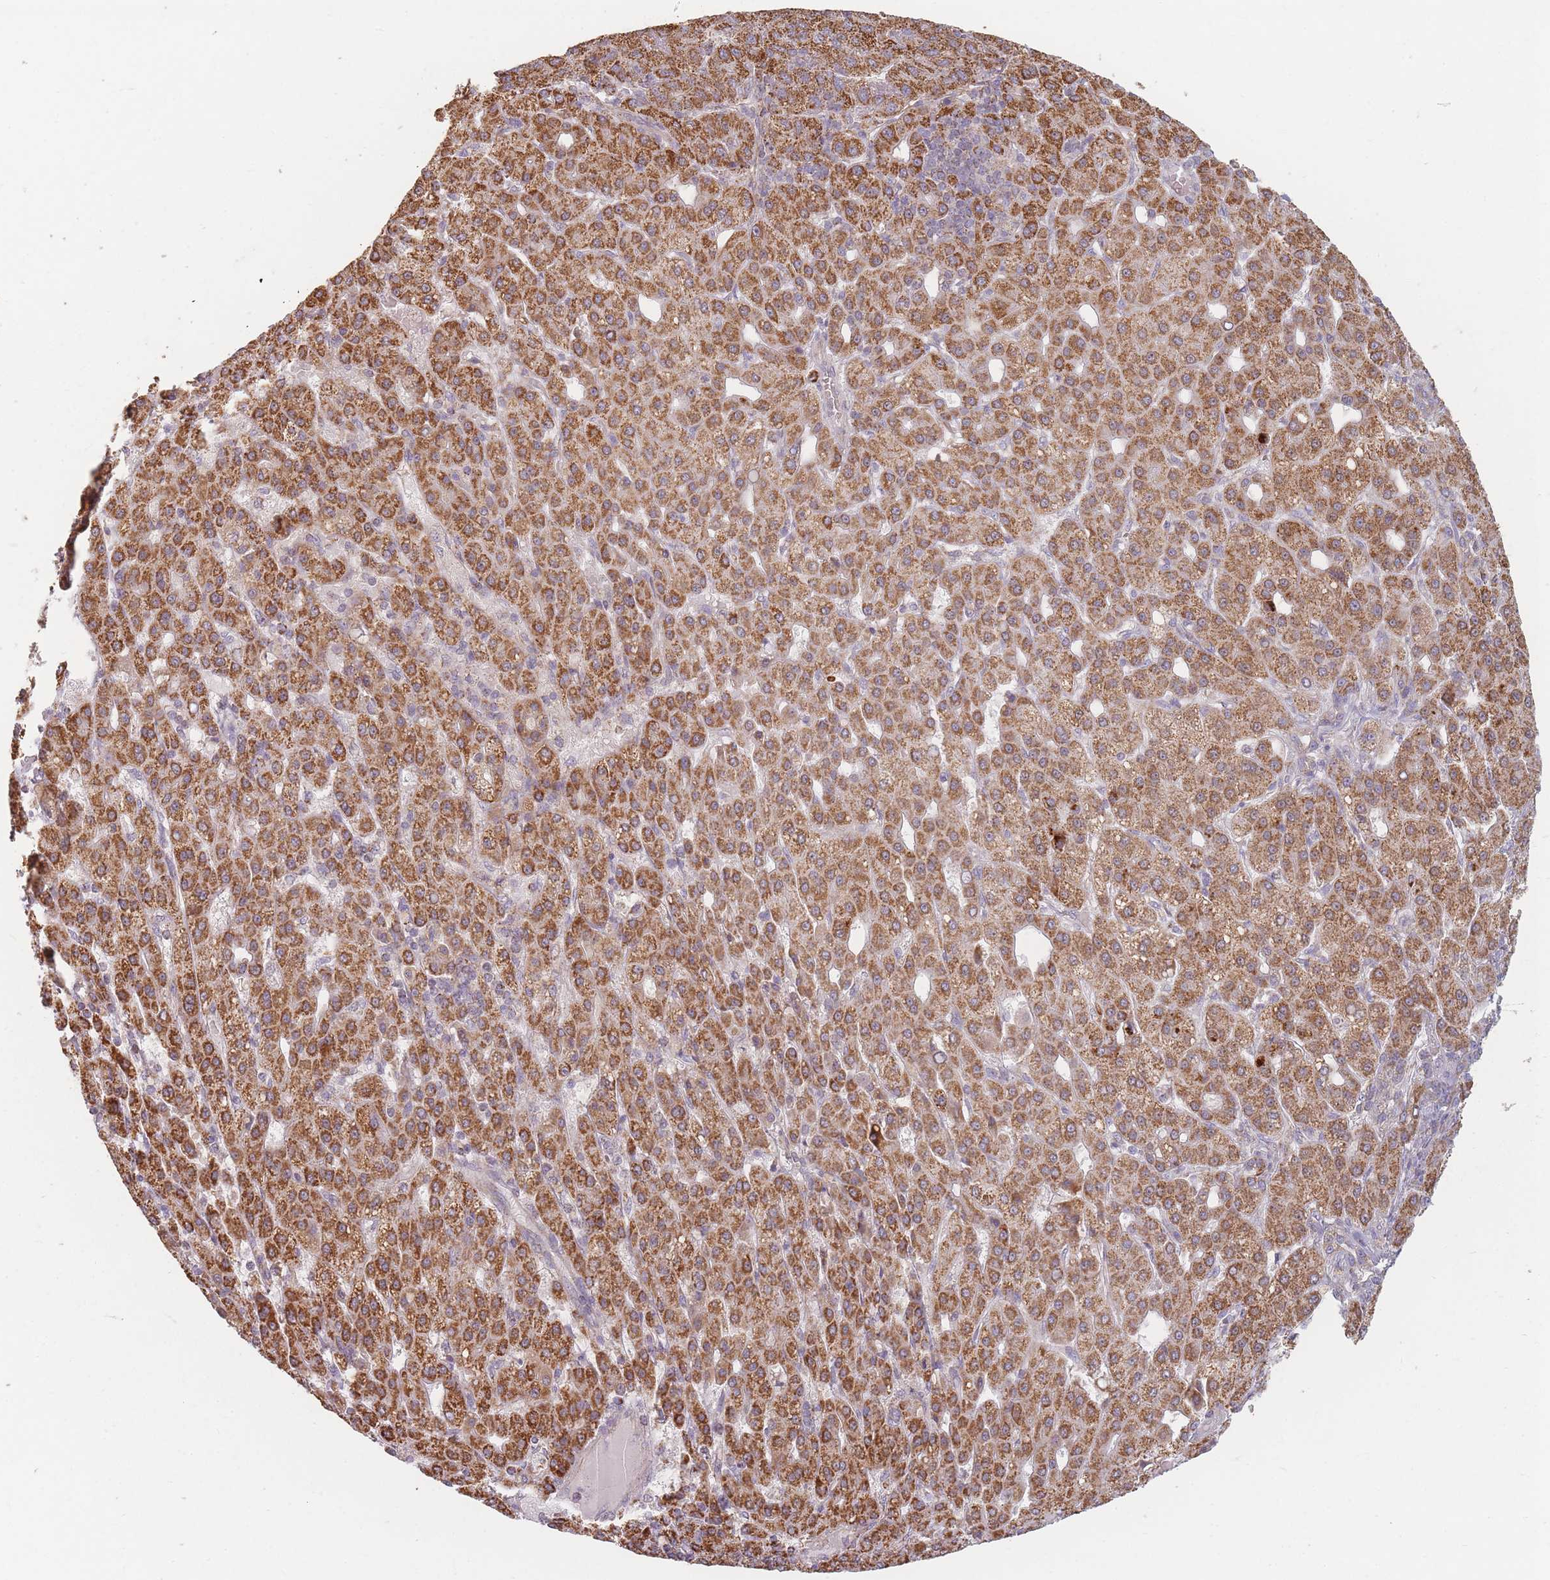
{"staining": {"intensity": "strong", "quantity": ">75%", "location": "cytoplasmic/membranous"}, "tissue": "liver cancer", "cell_type": "Tumor cells", "image_type": "cancer", "snomed": [{"axis": "morphology", "description": "Carcinoma, Hepatocellular, NOS"}, {"axis": "topography", "description": "Liver"}], "caption": "An IHC image of neoplastic tissue is shown. Protein staining in brown labels strong cytoplasmic/membranous positivity in liver cancer within tumor cells.", "gene": "ESRP2", "patient": {"sex": "male", "age": 65}}